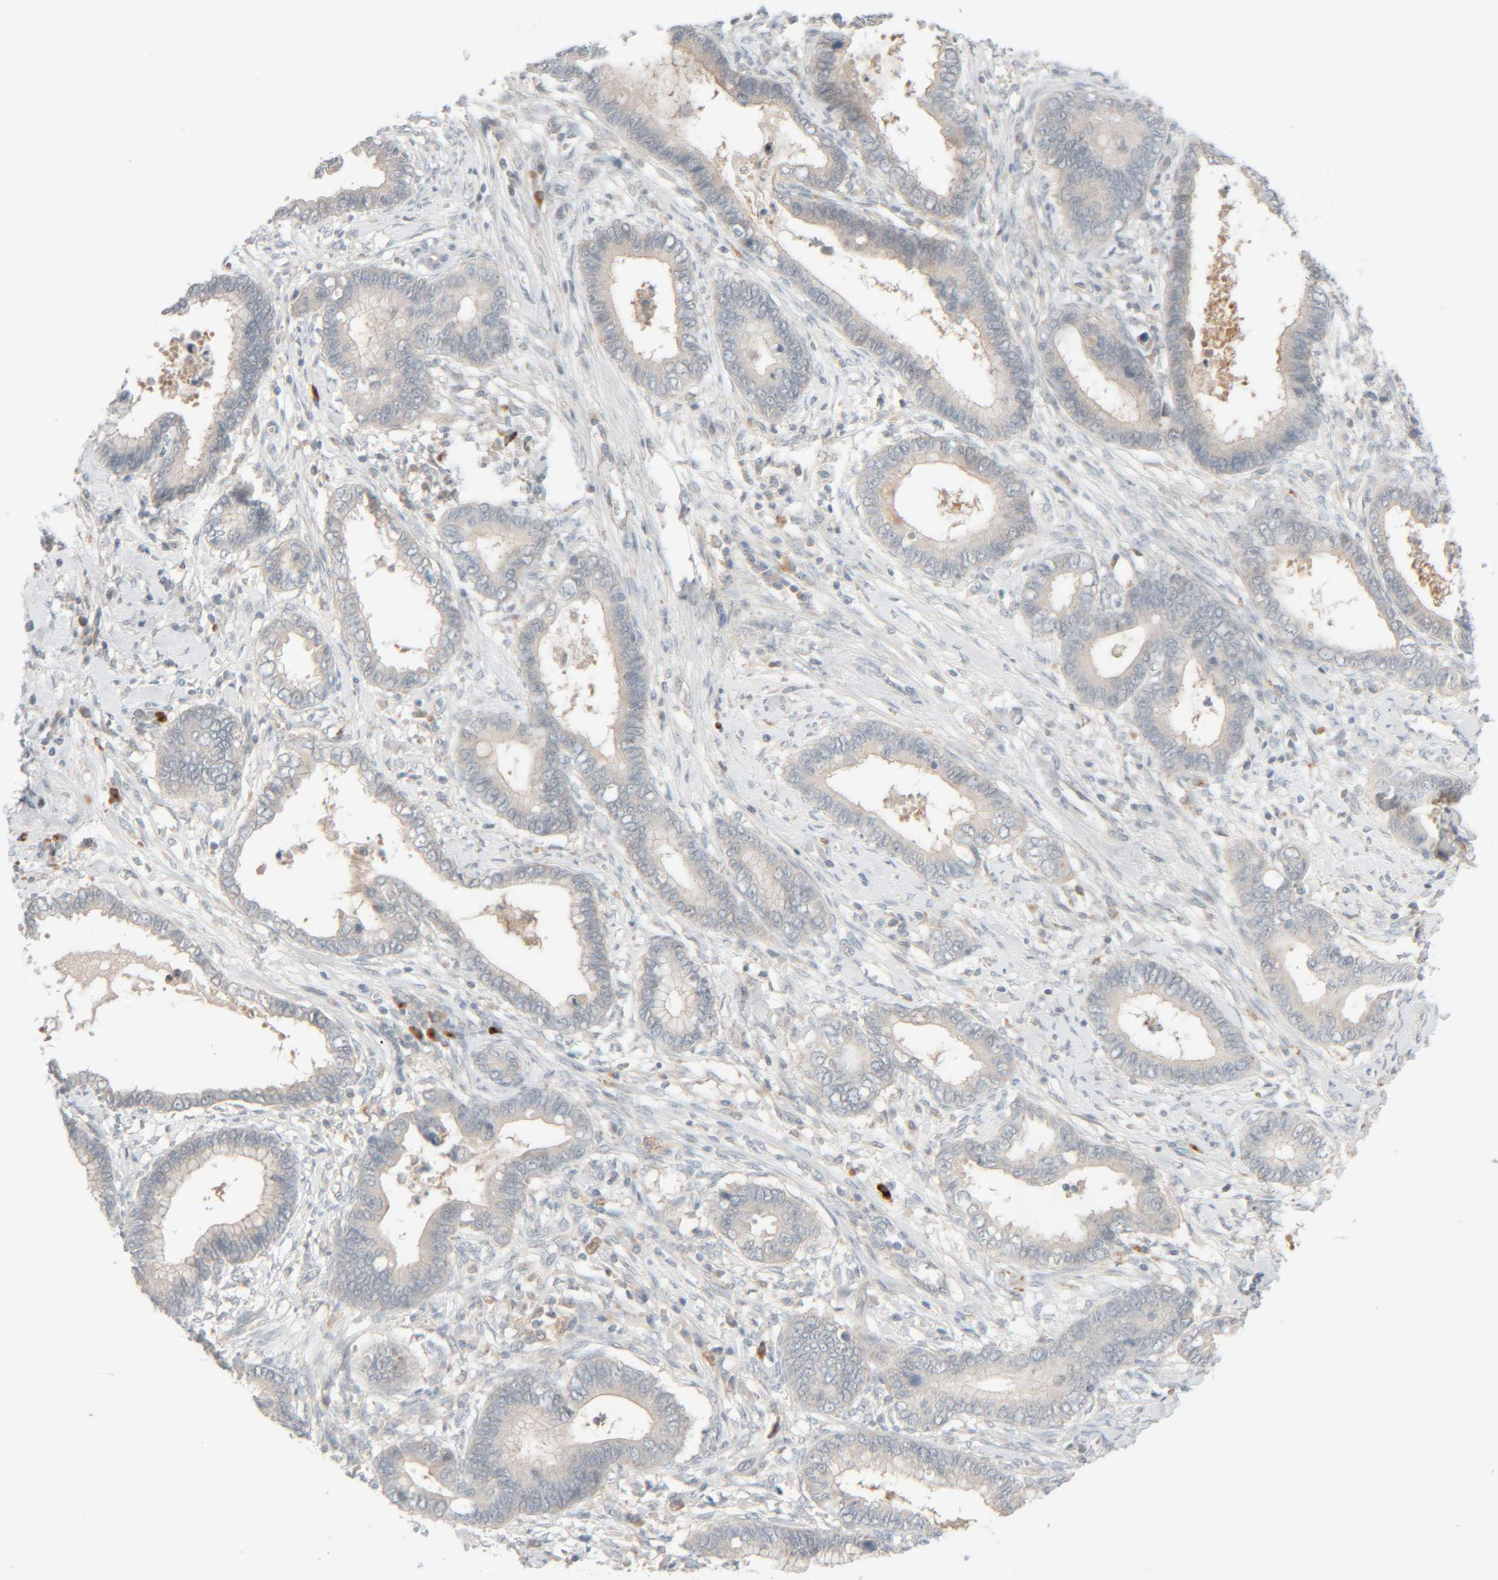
{"staining": {"intensity": "negative", "quantity": "none", "location": "none"}, "tissue": "cervical cancer", "cell_type": "Tumor cells", "image_type": "cancer", "snomed": [{"axis": "morphology", "description": "Adenocarcinoma, NOS"}, {"axis": "topography", "description": "Cervix"}], "caption": "This photomicrograph is of cervical adenocarcinoma stained with immunohistochemistry (IHC) to label a protein in brown with the nuclei are counter-stained blue. There is no staining in tumor cells.", "gene": "CHKA", "patient": {"sex": "female", "age": 44}}